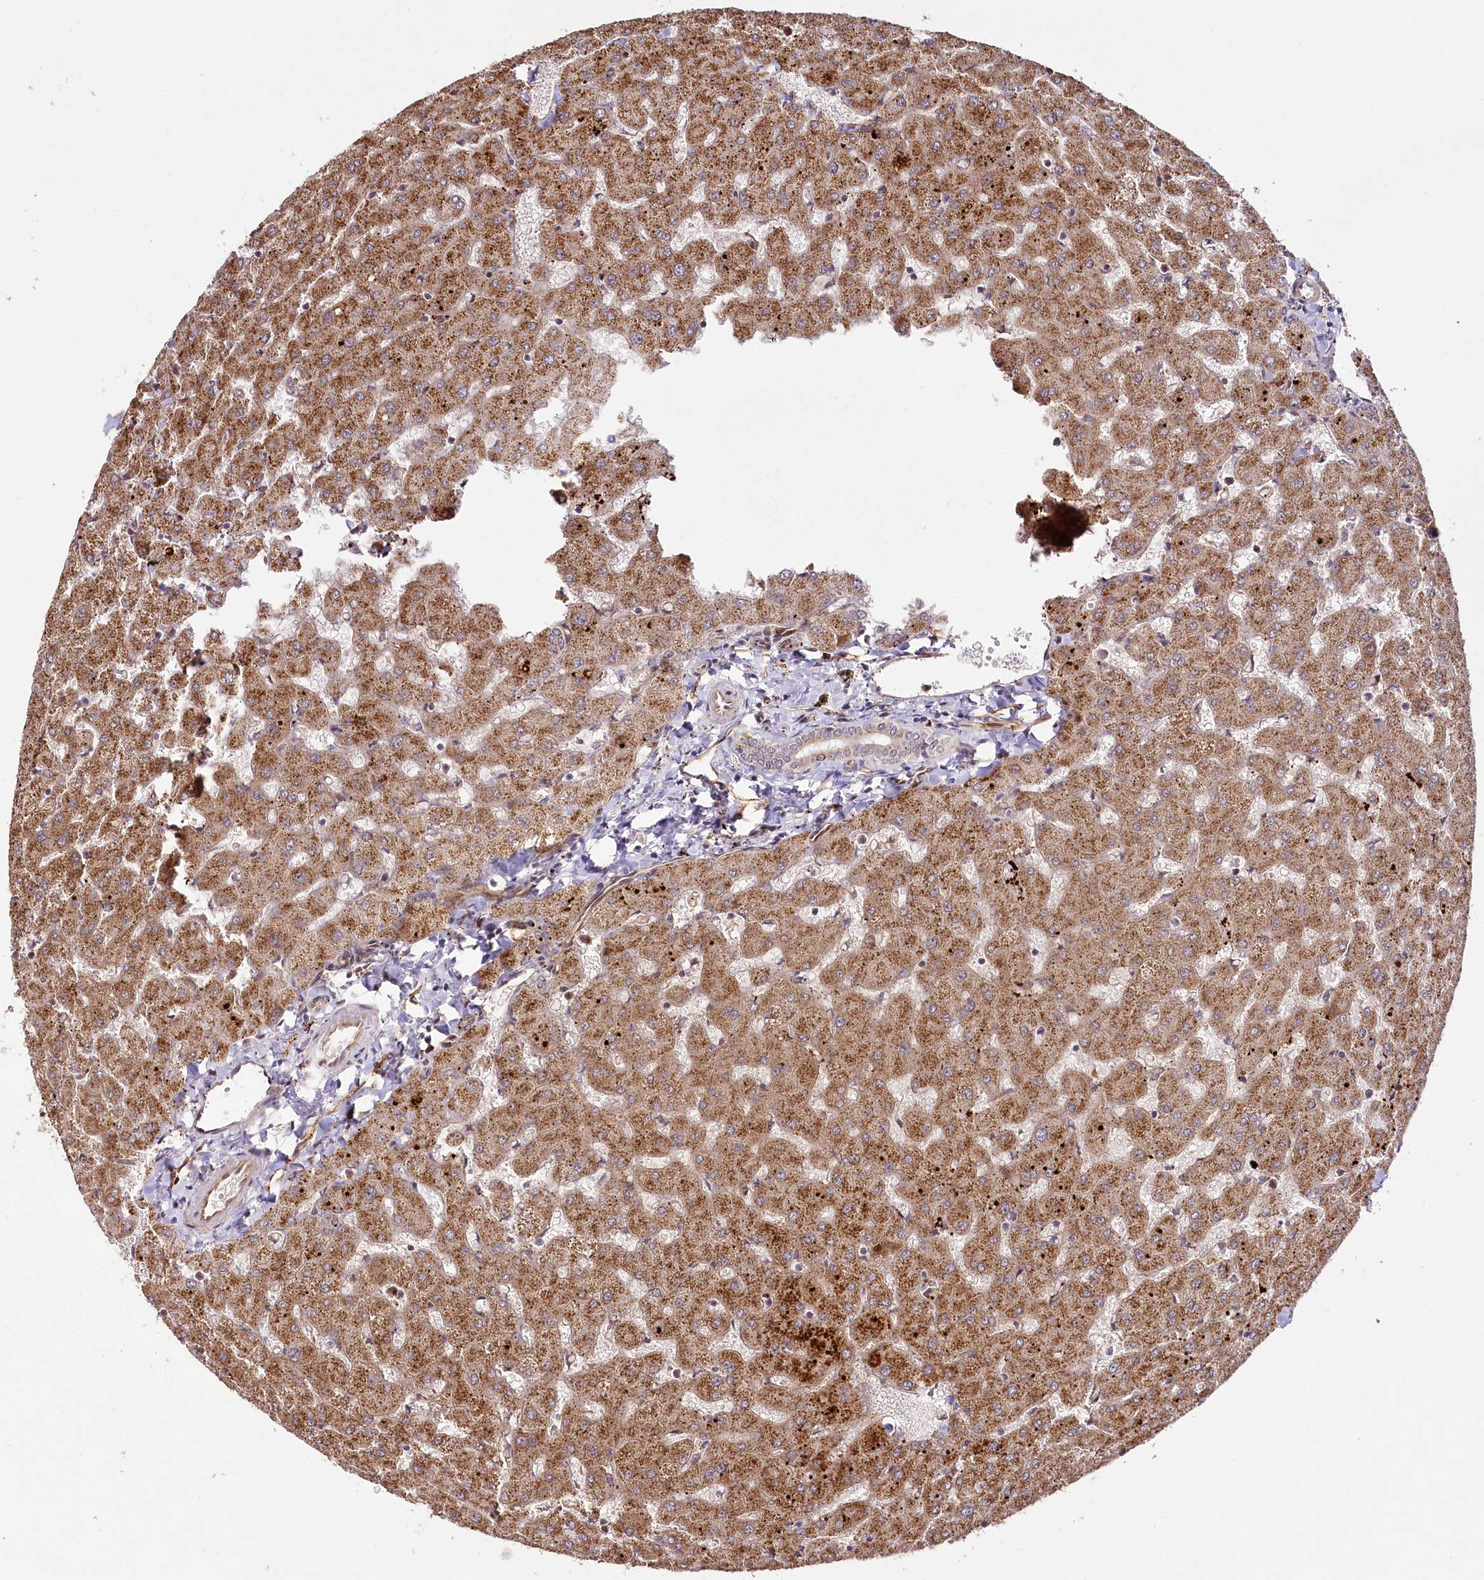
{"staining": {"intensity": "weak", "quantity": ">75%", "location": "cytoplasmic/membranous"}, "tissue": "liver", "cell_type": "Cholangiocytes", "image_type": "normal", "snomed": [{"axis": "morphology", "description": "Normal tissue, NOS"}, {"axis": "topography", "description": "Liver"}], "caption": "An immunohistochemistry image of unremarkable tissue is shown. Protein staining in brown shows weak cytoplasmic/membranous positivity in liver within cholangiocytes.", "gene": "COPG1", "patient": {"sex": "female", "age": 63}}